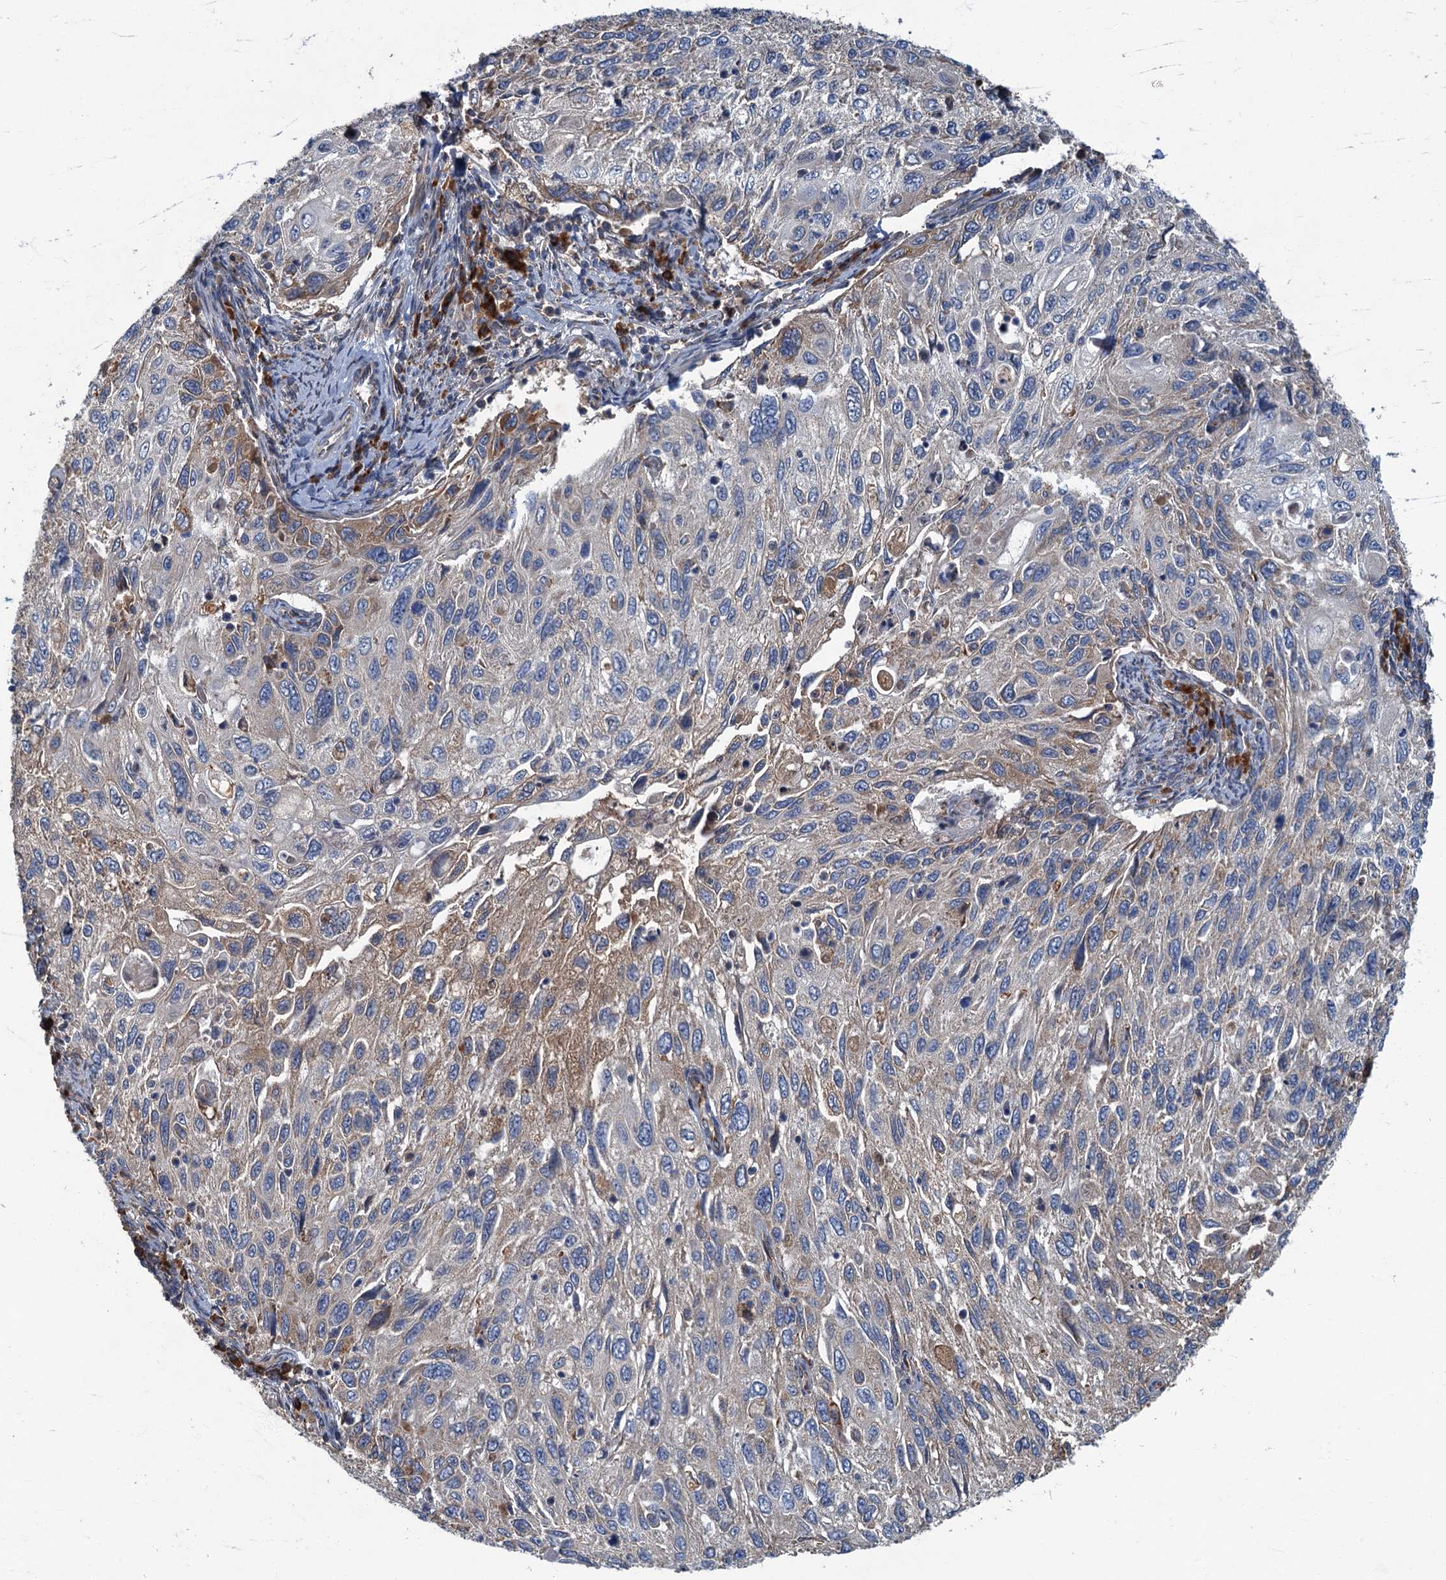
{"staining": {"intensity": "moderate", "quantity": "<25%", "location": "cytoplasmic/membranous"}, "tissue": "cervical cancer", "cell_type": "Tumor cells", "image_type": "cancer", "snomed": [{"axis": "morphology", "description": "Squamous cell carcinoma, NOS"}, {"axis": "topography", "description": "Cervix"}], "caption": "Approximately <25% of tumor cells in human cervical cancer (squamous cell carcinoma) exhibit moderate cytoplasmic/membranous protein positivity as visualized by brown immunohistochemical staining.", "gene": "SPDYC", "patient": {"sex": "female", "age": 70}}